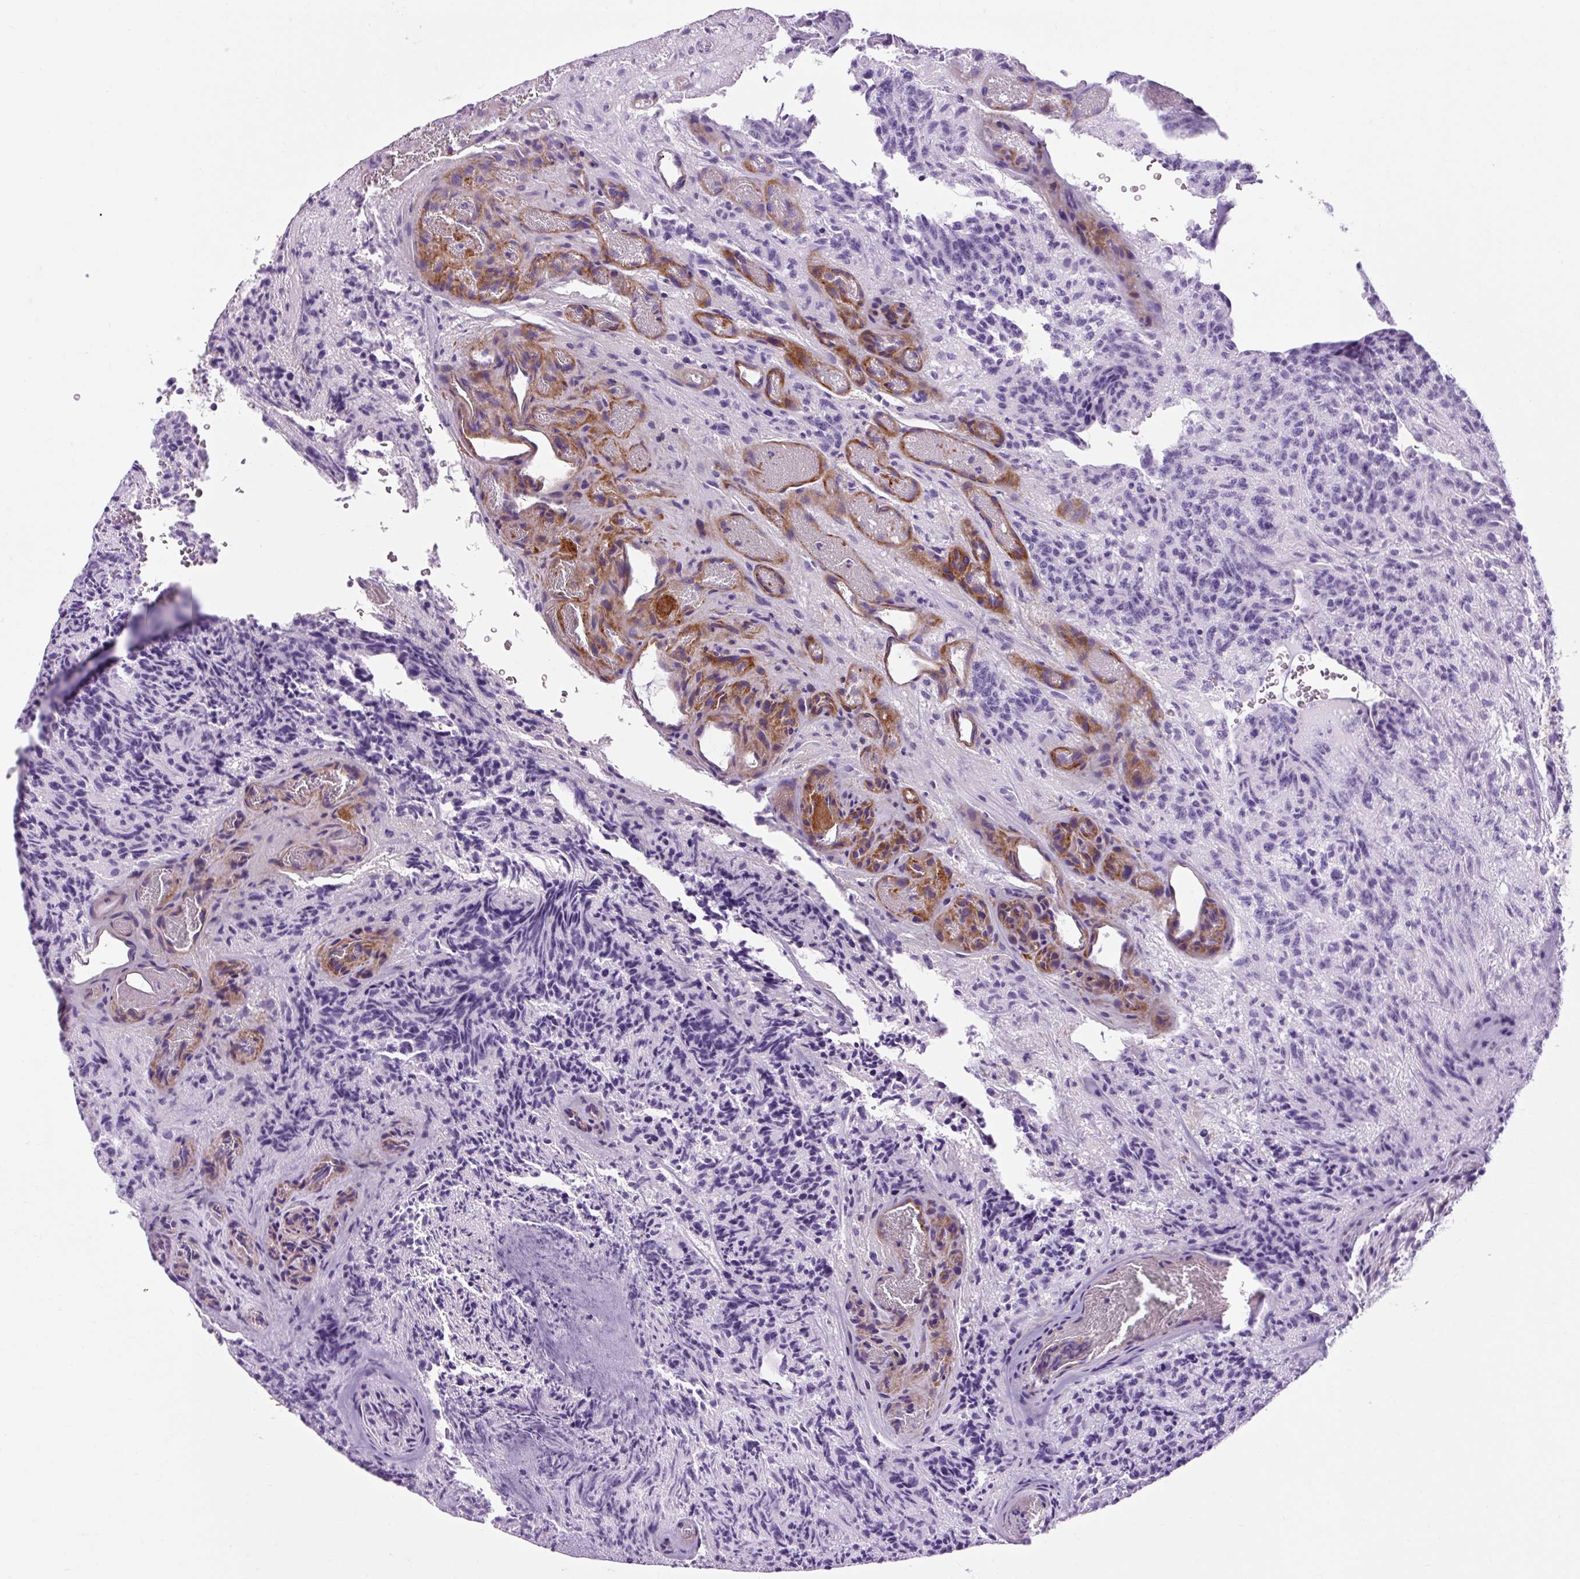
{"staining": {"intensity": "negative", "quantity": "none", "location": "none"}, "tissue": "glioma", "cell_type": "Tumor cells", "image_type": "cancer", "snomed": [{"axis": "morphology", "description": "Glioma, malignant, High grade"}, {"axis": "topography", "description": "Brain"}], "caption": "High power microscopy image of an immunohistochemistry (IHC) photomicrograph of glioma, revealing no significant positivity in tumor cells.", "gene": "OOEP", "patient": {"sex": "male", "age": 36}}